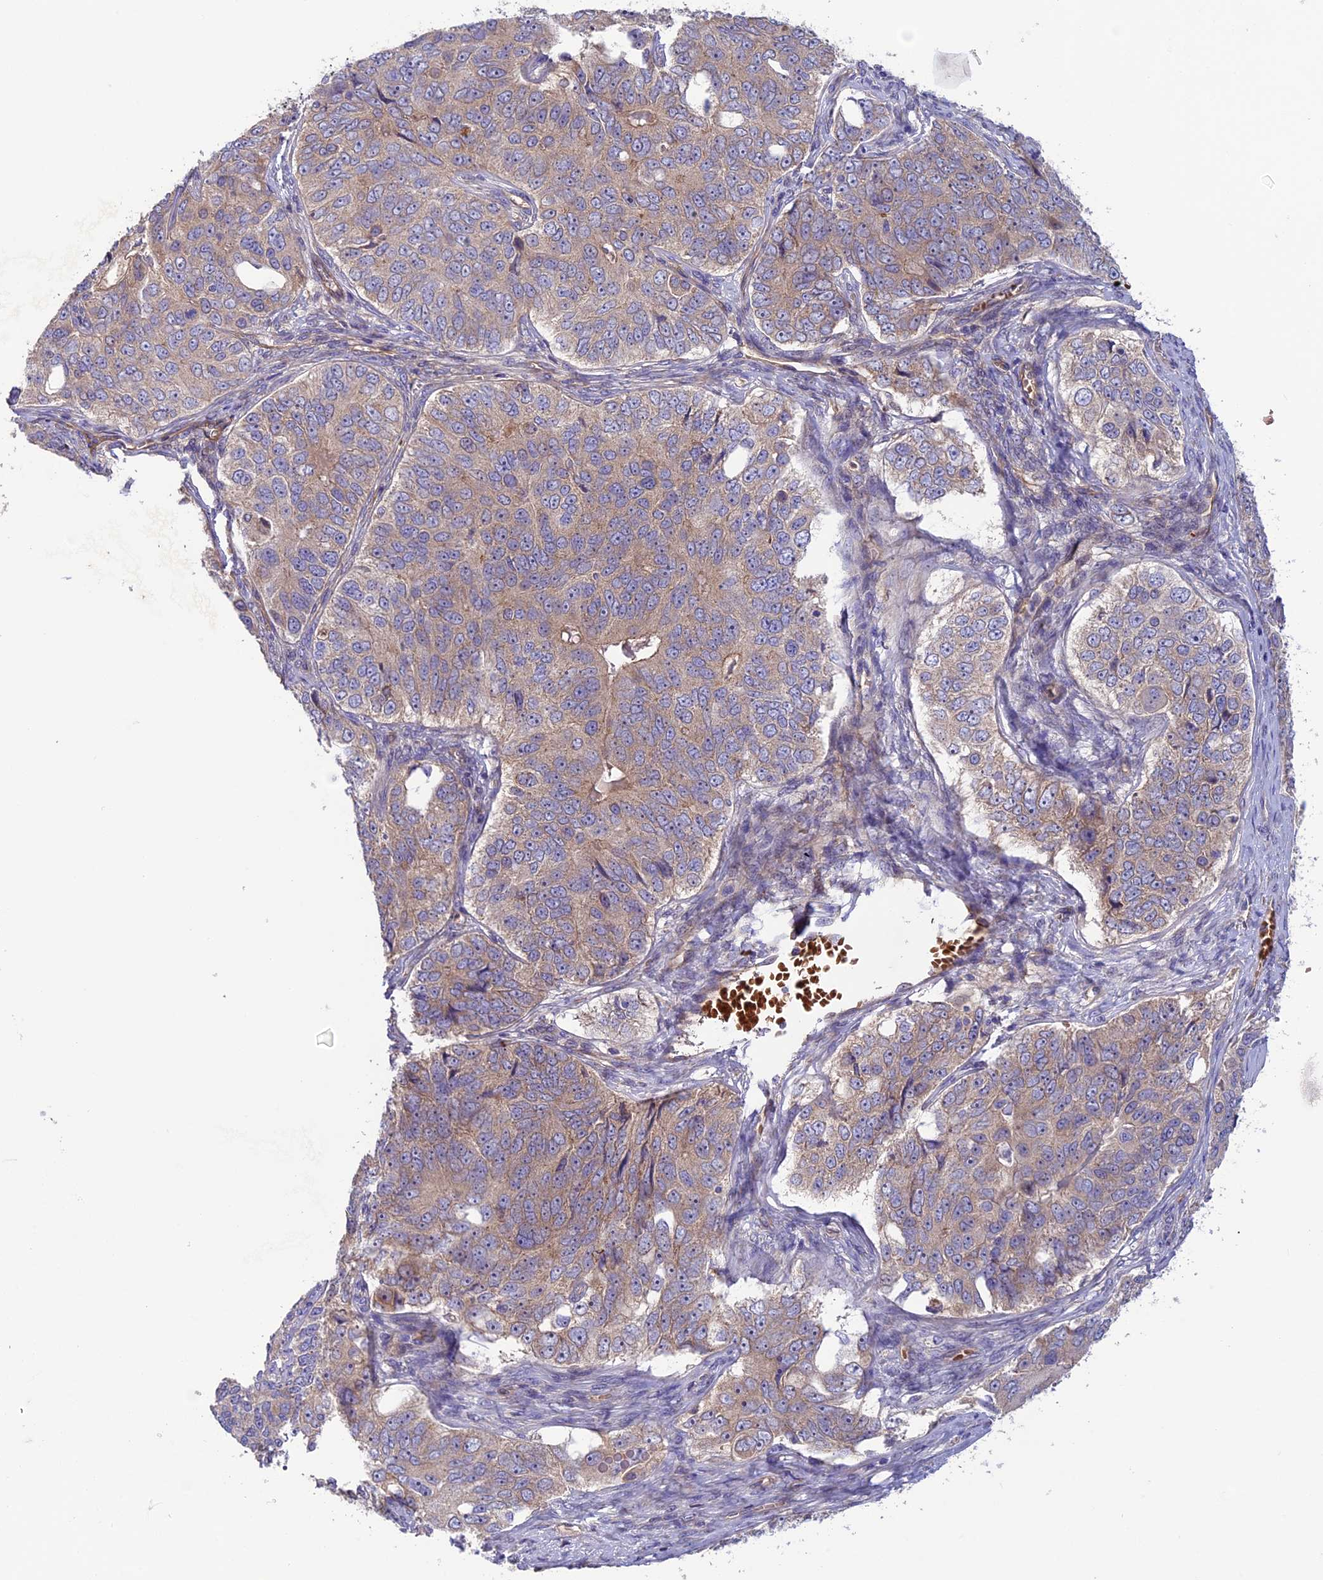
{"staining": {"intensity": "weak", "quantity": ">75%", "location": "cytoplasmic/membranous"}, "tissue": "ovarian cancer", "cell_type": "Tumor cells", "image_type": "cancer", "snomed": [{"axis": "morphology", "description": "Carcinoma, endometroid"}, {"axis": "topography", "description": "Ovary"}], "caption": "A brown stain labels weak cytoplasmic/membranous staining of a protein in human ovarian endometroid carcinoma tumor cells.", "gene": "DUS3L", "patient": {"sex": "female", "age": 51}}